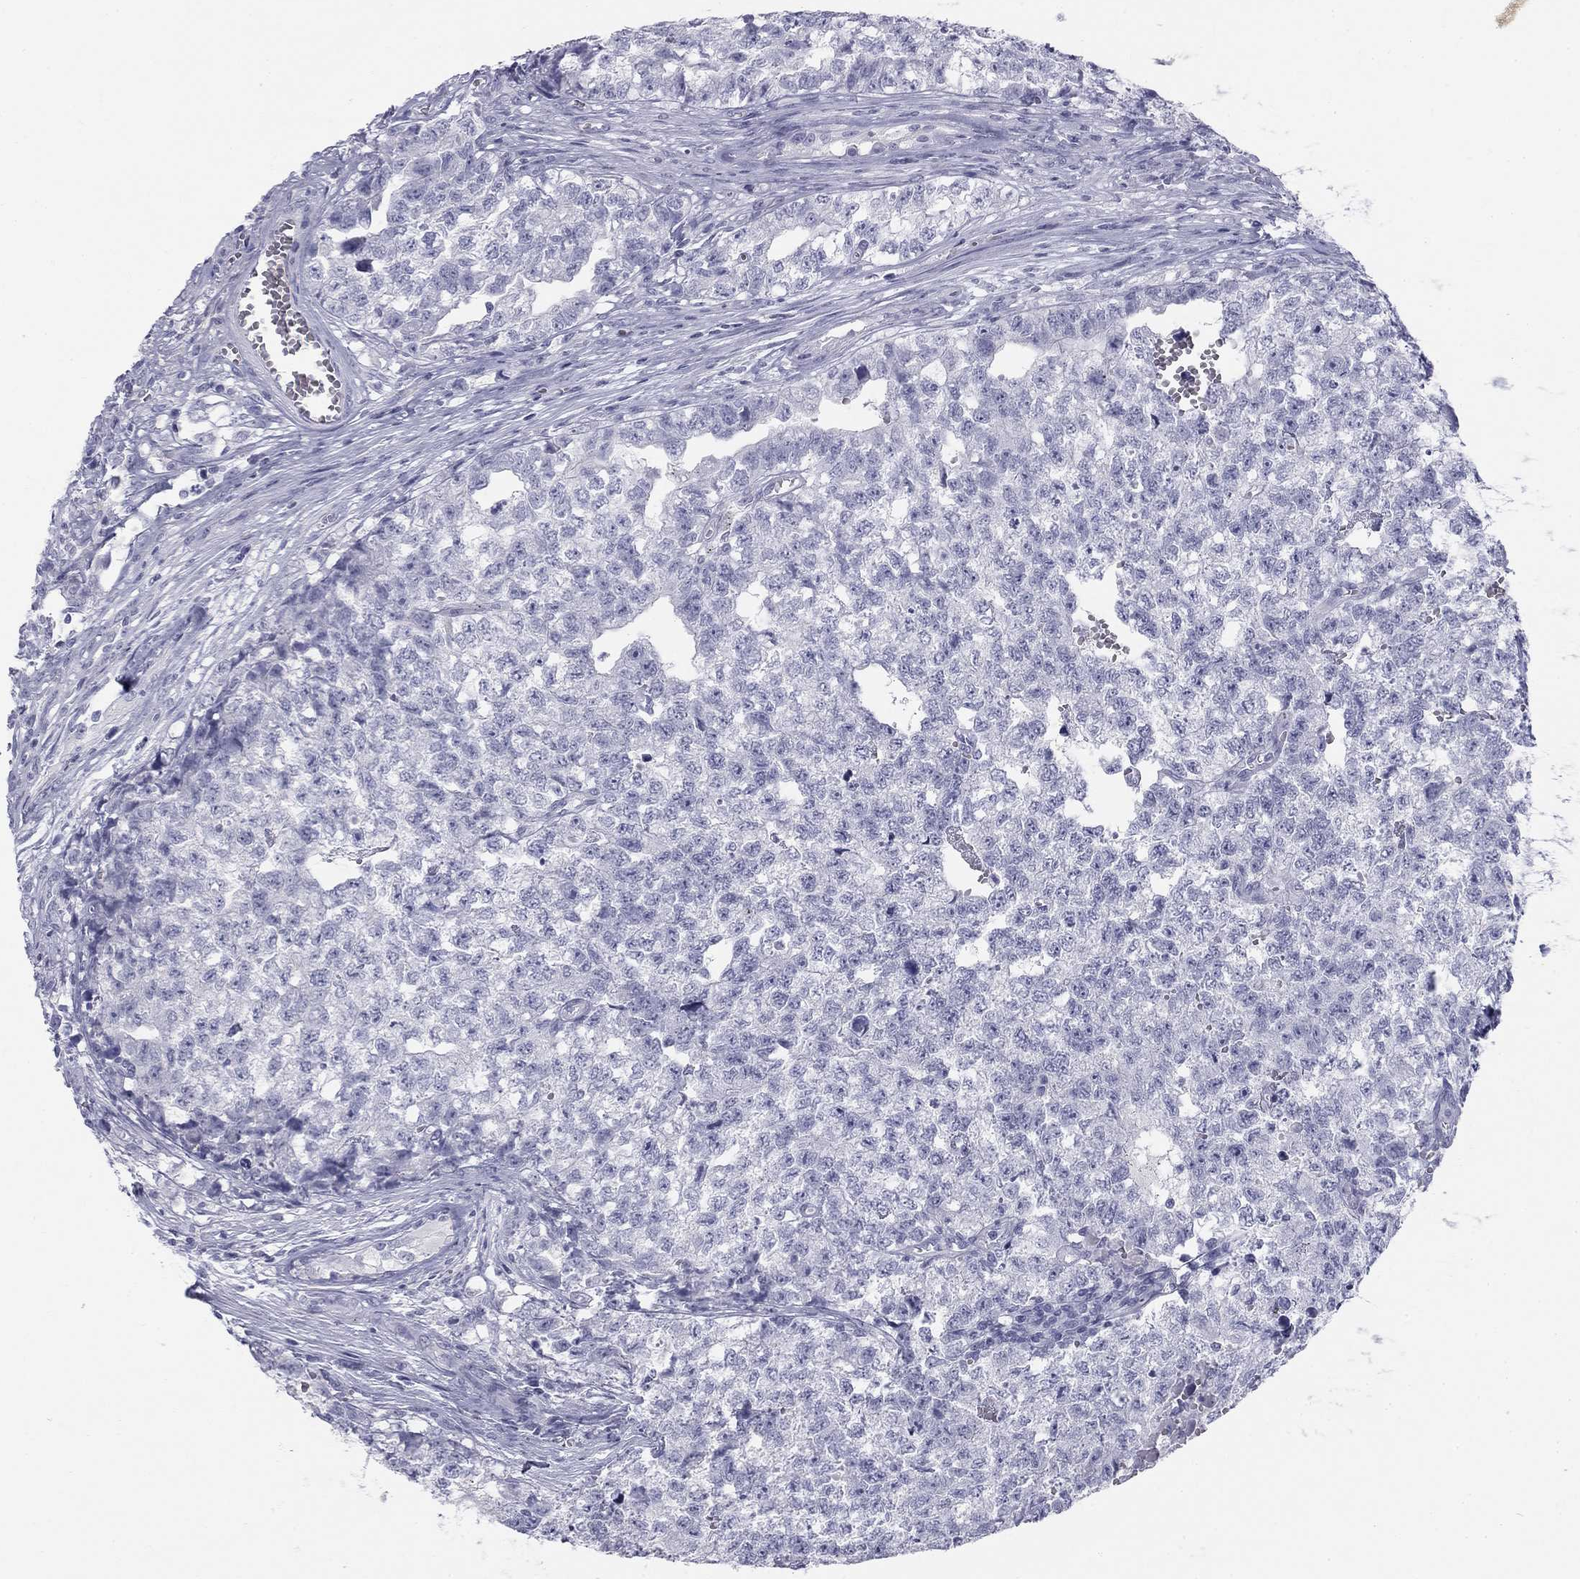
{"staining": {"intensity": "negative", "quantity": "none", "location": "none"}, "tissue": "testis cancer", "cell_type": "Tumor cells", "image_type": "cancer", "snomed": [{"axis": "morphology", "description": "Seminoma, NOS"}, {"axis": "morphology", "description": "Carcinoma, Embryonal, NOS"}, {"axis": "topography", "description": "Testis"}], "caption": "Immunohistochemical staining of testis cancer exhibits no significant staining in tumor cells.", "gene": "SULT2B1", "patient": {"sex": "male", "age": 22}}